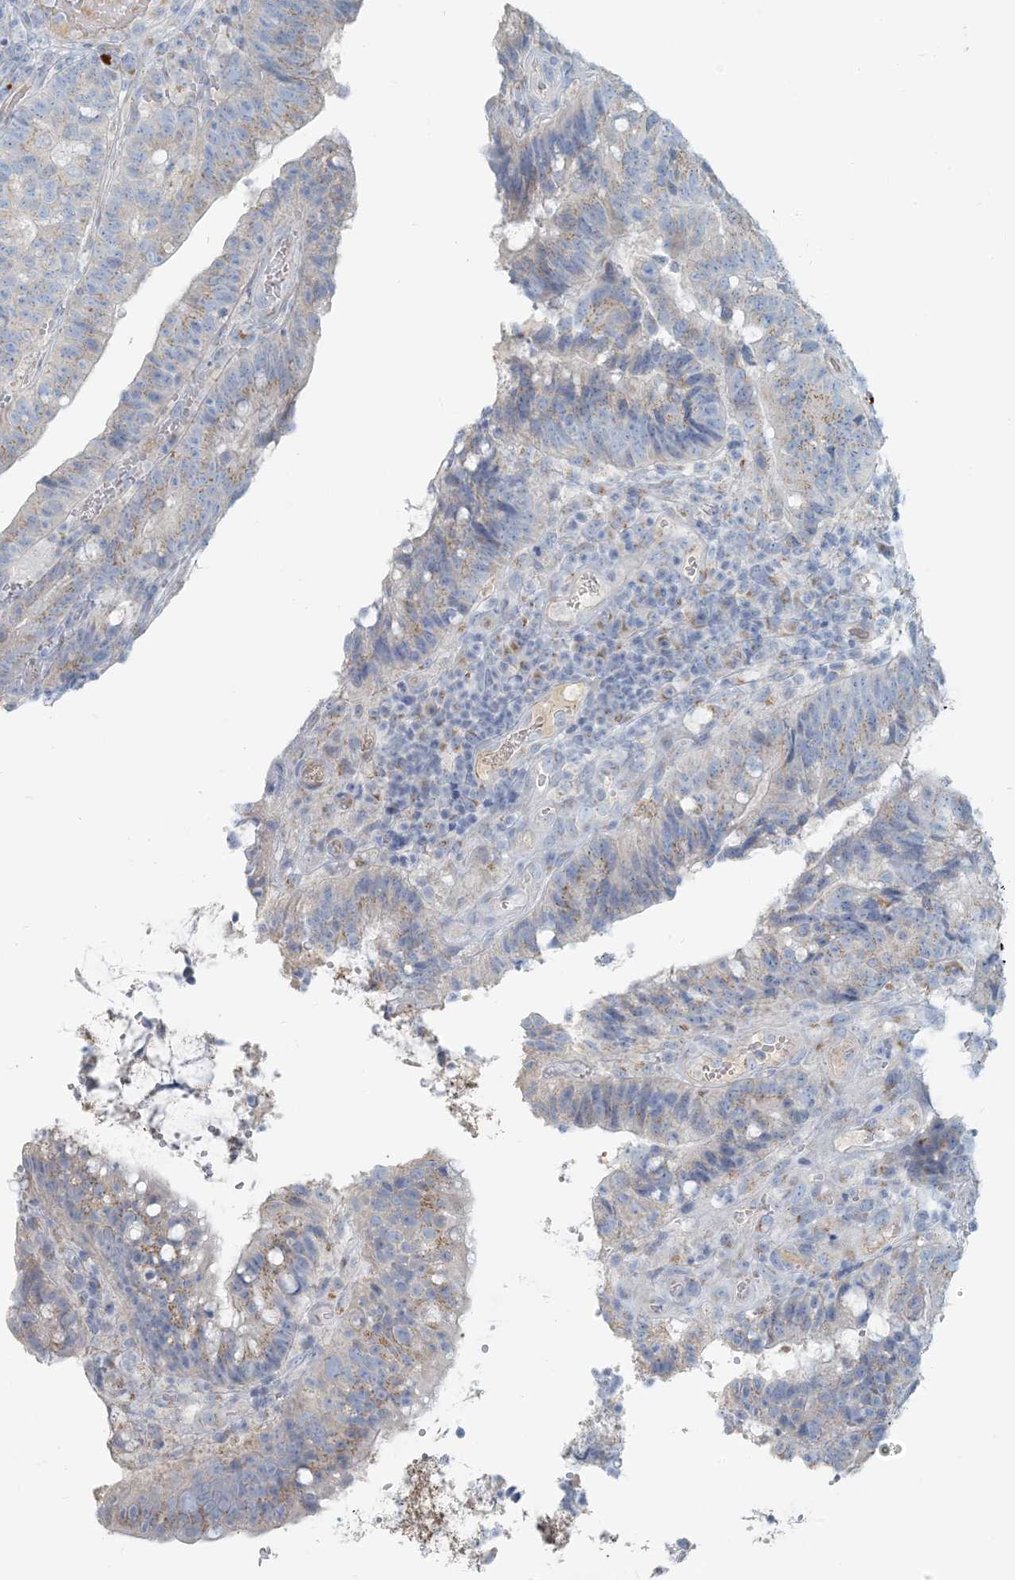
{"staining": {"intensity": "weak", "quantity": "<25%", "location": "cytoplasmic/membranous"}, "tissue": "colorectal cancer", "cell_type": "Tumor cells", "image_type": "cancer", "snomed": [{"axis": "morphology", "description": "Adenocarcinoma, NOS"}, {"axis": "topography", "description": "Colon"}], "caption": "Immunohistochemical staining of colorectal cancer (adenocarcinoma) reveals no significant staining in tumor cells.", "gene": "SCML1", "patient": {"sex": "female", "age": 66}}